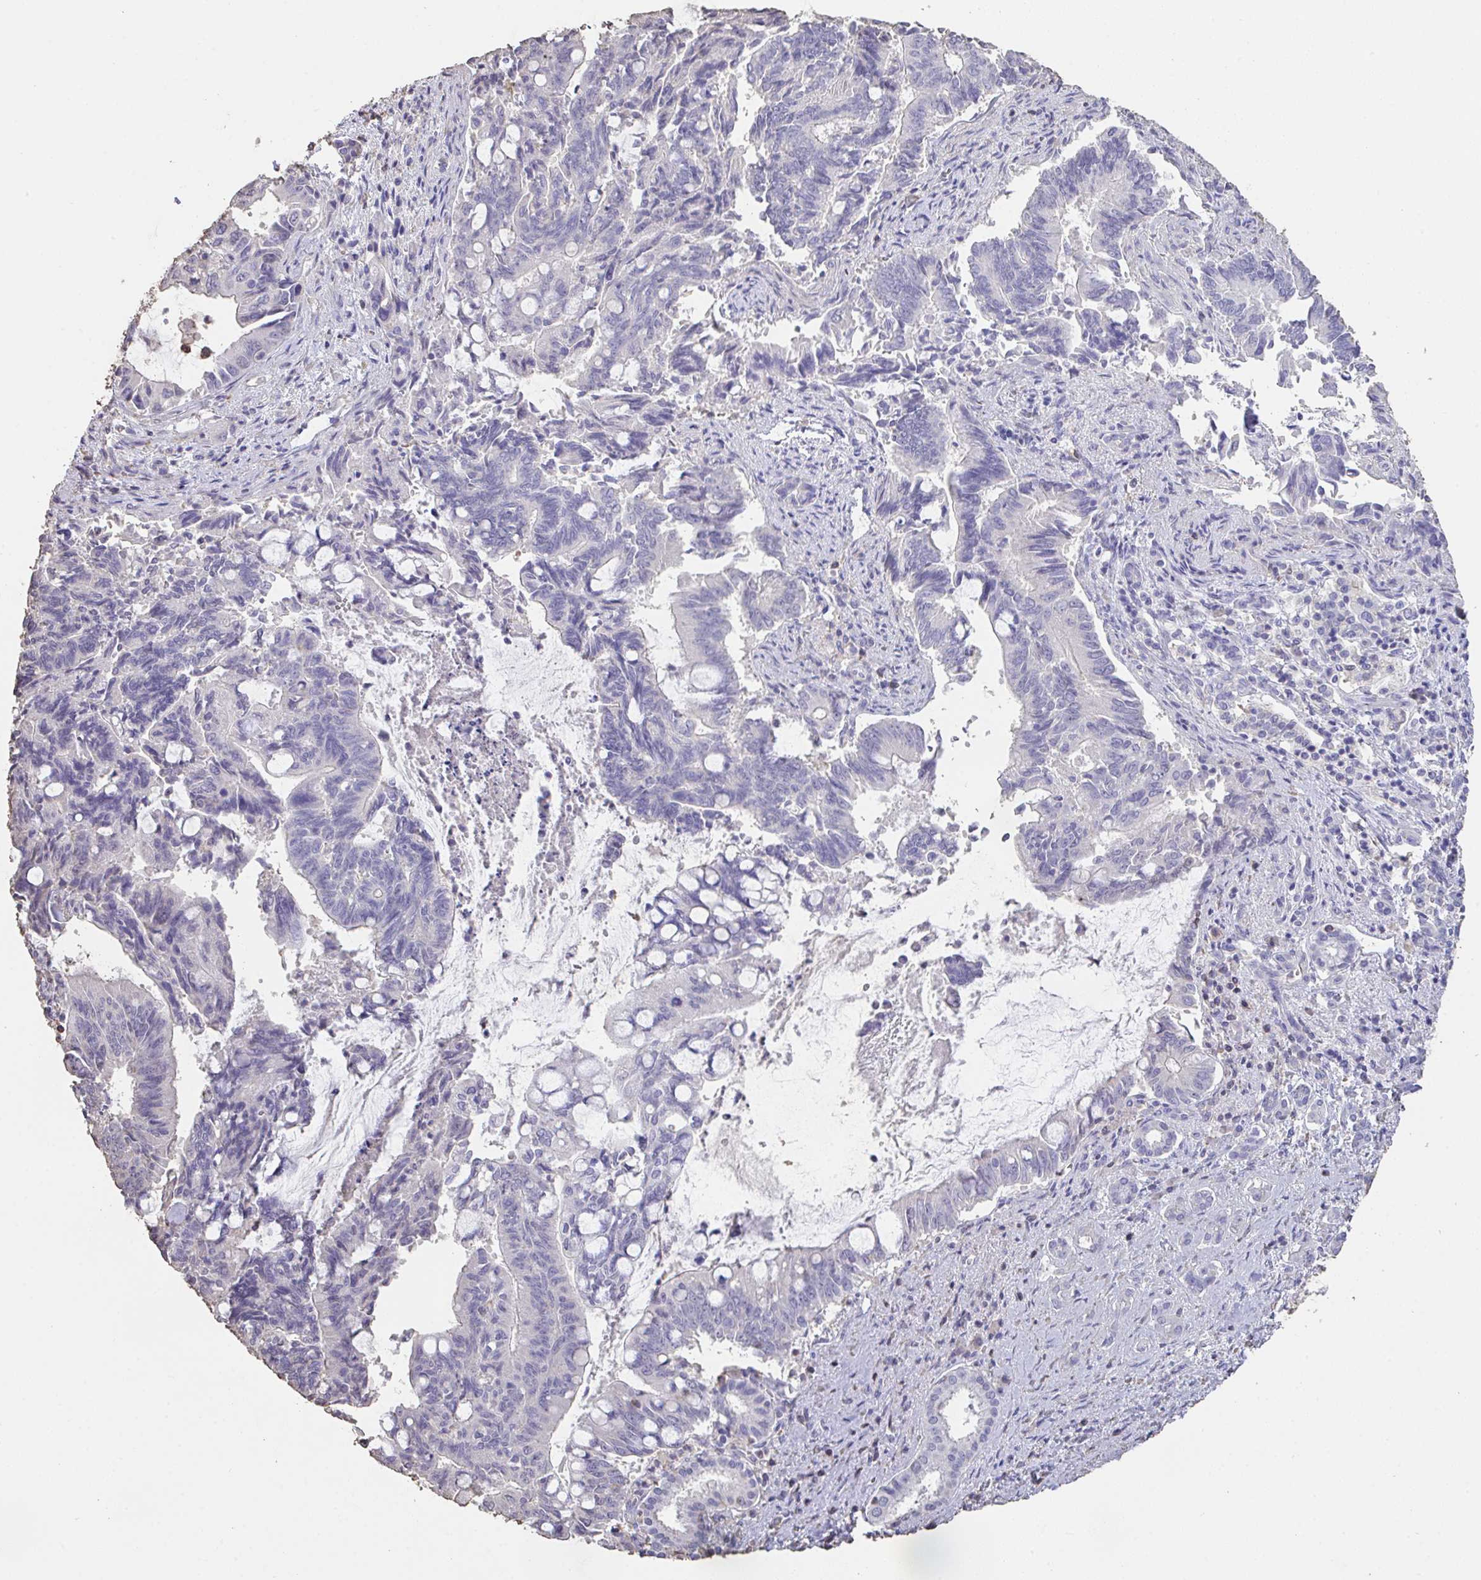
{"staining": {"intensity": "negative", "quantity": "none", "location": "none"}, "tissue": "pancreatic cancer", "cell_type": "Tumor cells", "image_type": "cancer", "snomed": [{"axis": "morphology", "description": "Adenocarcinoma, NOS"}, {"axis": "topography", "description": "Pancreas"}], "caption": "This is an IHC image of human pancreatic adenocarcinoma. There is no expression in tumor cells.", "gene": "IL23R", "patient": {"sex": "male", "age": 68}}